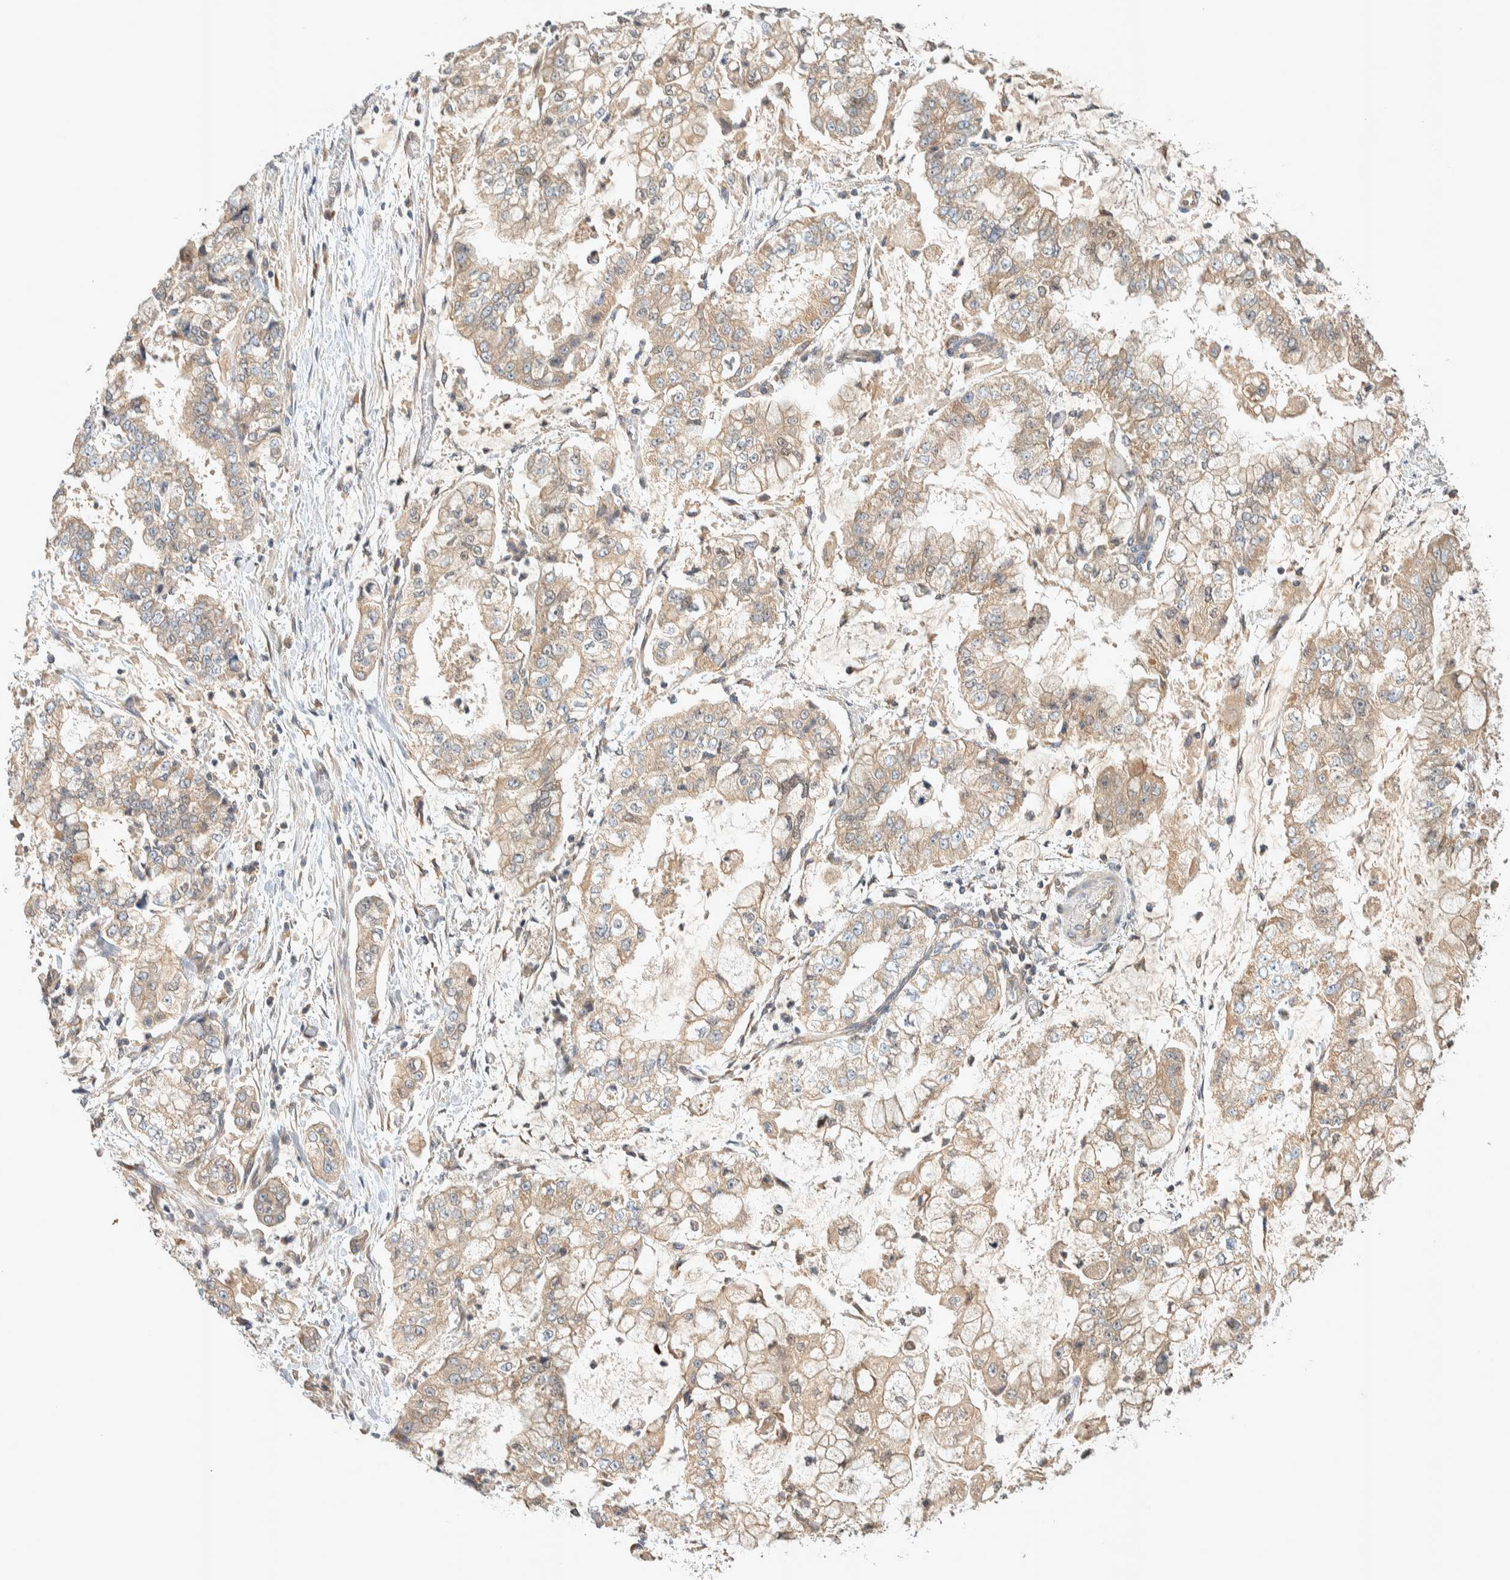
{"staining": {"intensity": "weak", "quantity": ">75%", "location": "cytoplasmic/membranous"}, "tissue": "stomach cancer", "cell_type": "Tumor cells", "image_type": "cancer", "snomed": [{"axis": "morphology", "description": "Adenocarcinoma, NOS"}, {"axis": "topography", "description": "Stomach"}], "caption": "Human stomach cancer (adenocarcinoma) stained with a brown dye displays weak cytoplasmic/membranous positive positivity in about >75% of tumor cells.", "gene": "PXK", "patient": {"sex": "male", "age": 76}}